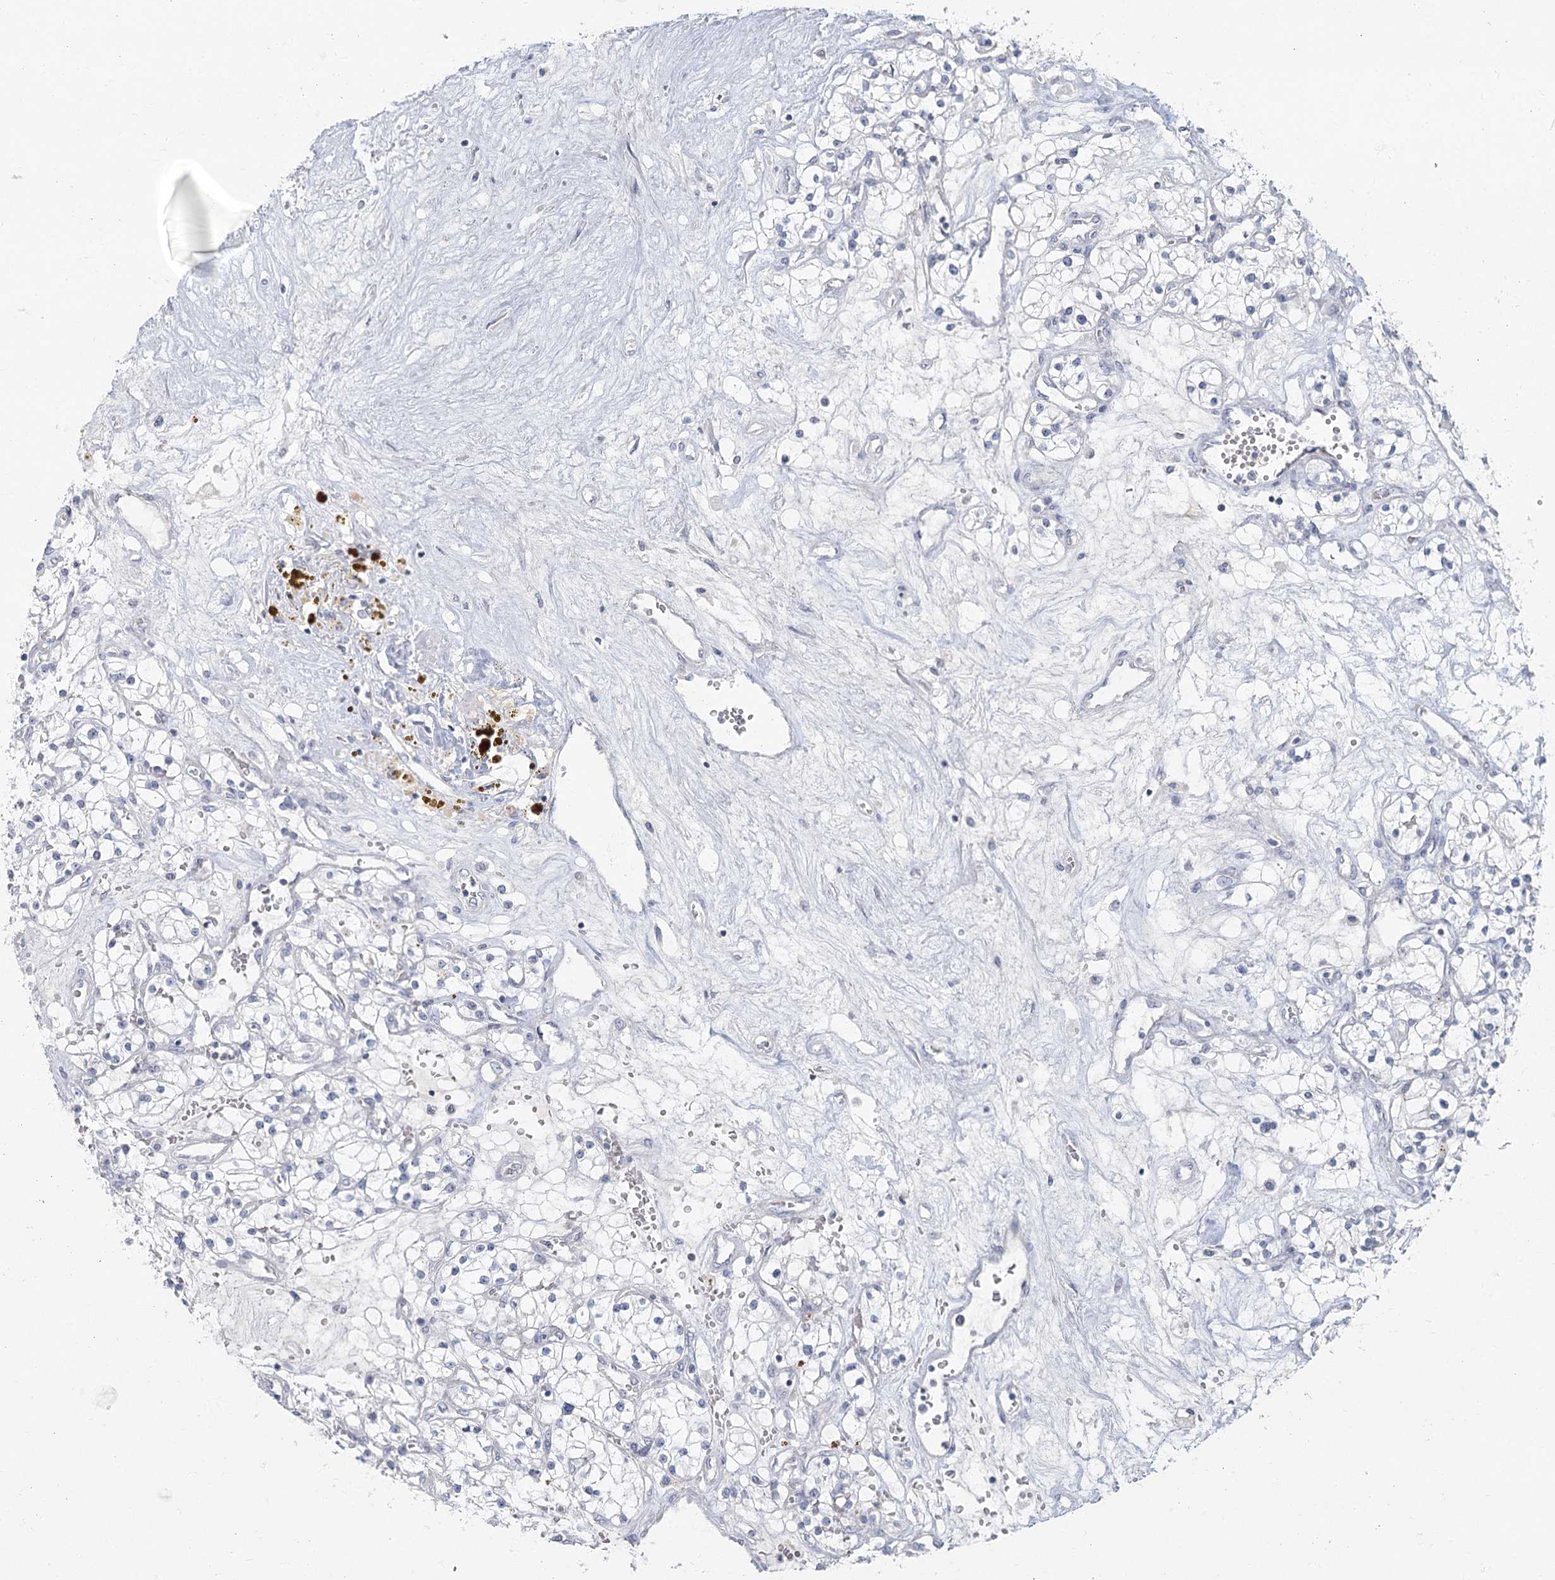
{"staining": {"intensity": "negative", "quantity": "none", "location": "none"}, "tissue": "renal cancer", "cell_type": "Tumor cells", "image_type": "cancer", "snomed": [{"axis": "morphology", "description": "Normal tissue, NOS"}, {"axis": "morphology", "description": "Adenocarcinoma, NOS"}, {"axis": "topography", "description": "Kidney"}], "caption": "This is an immunohistochemistry (IHC) micrograph of renal adenocarcinoma. There is no staining in tumor cells.", "gene": "FAM110C", "patient": {"sex": "male", "age": 68}}